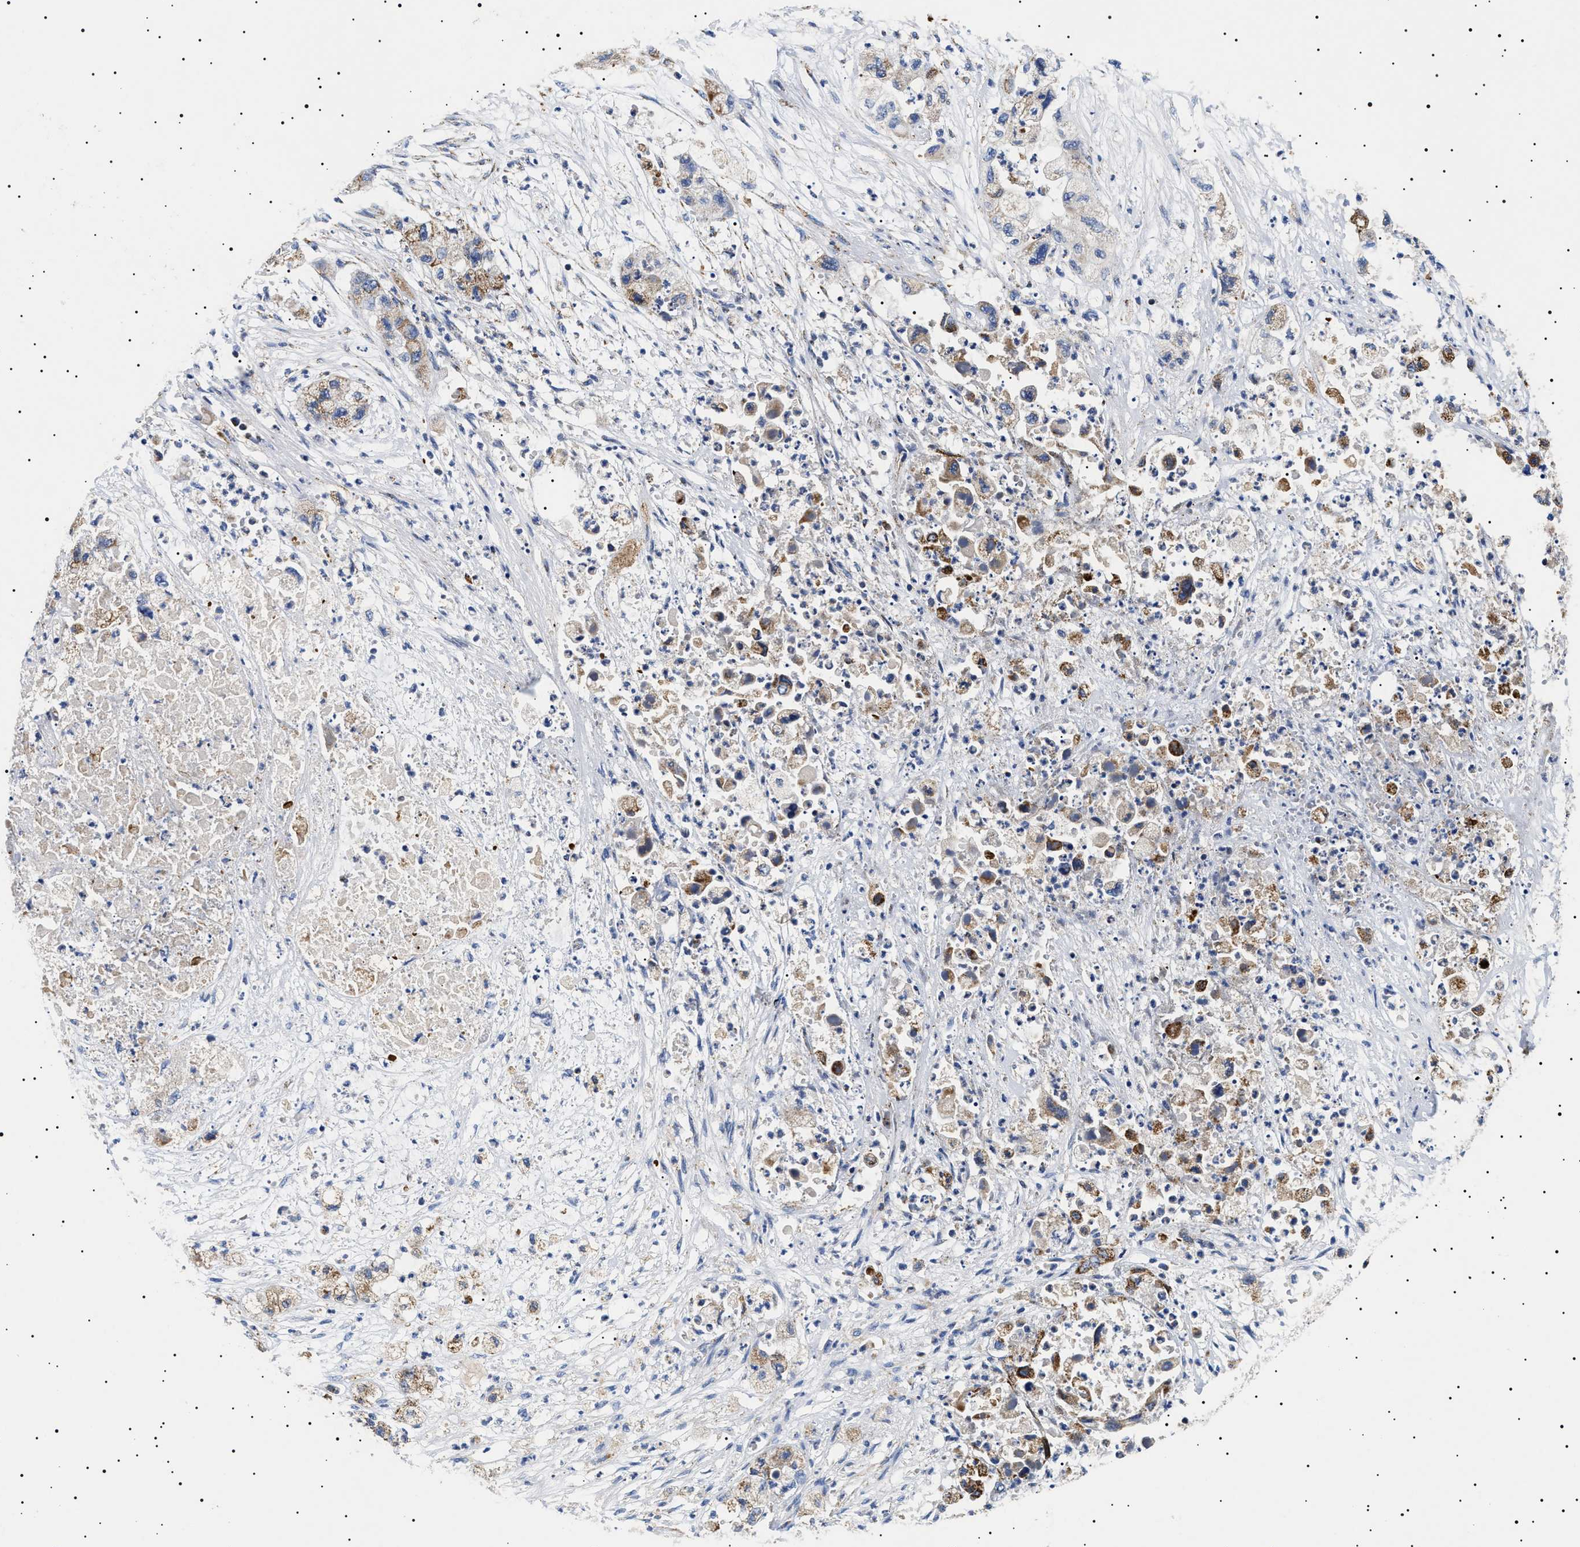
{"staining": {"intensity": "strong", "quantity": "25%-75%", "location": "cytoplasmic/membranous"}, "tissue": "pancreatic cancer", "cell_type": "Tumor cells", "image_type": "cancer", "snomed": [{"axis": "morphology", "description": "Adenocarcinoma, NOS"}, {"axis": "topography", "description": "Pancreas"}], "caption": "A high-resolution micrograph shows immunohistochemistry (IHC) staining of adenocarcinoma (pancreatic), which demonstrates strong cytoplasmic/membranous staining in about 25%-75% of tumor cells.", "gene": "CHRDL2", "patient": {"sex": "female", "age": 78}}